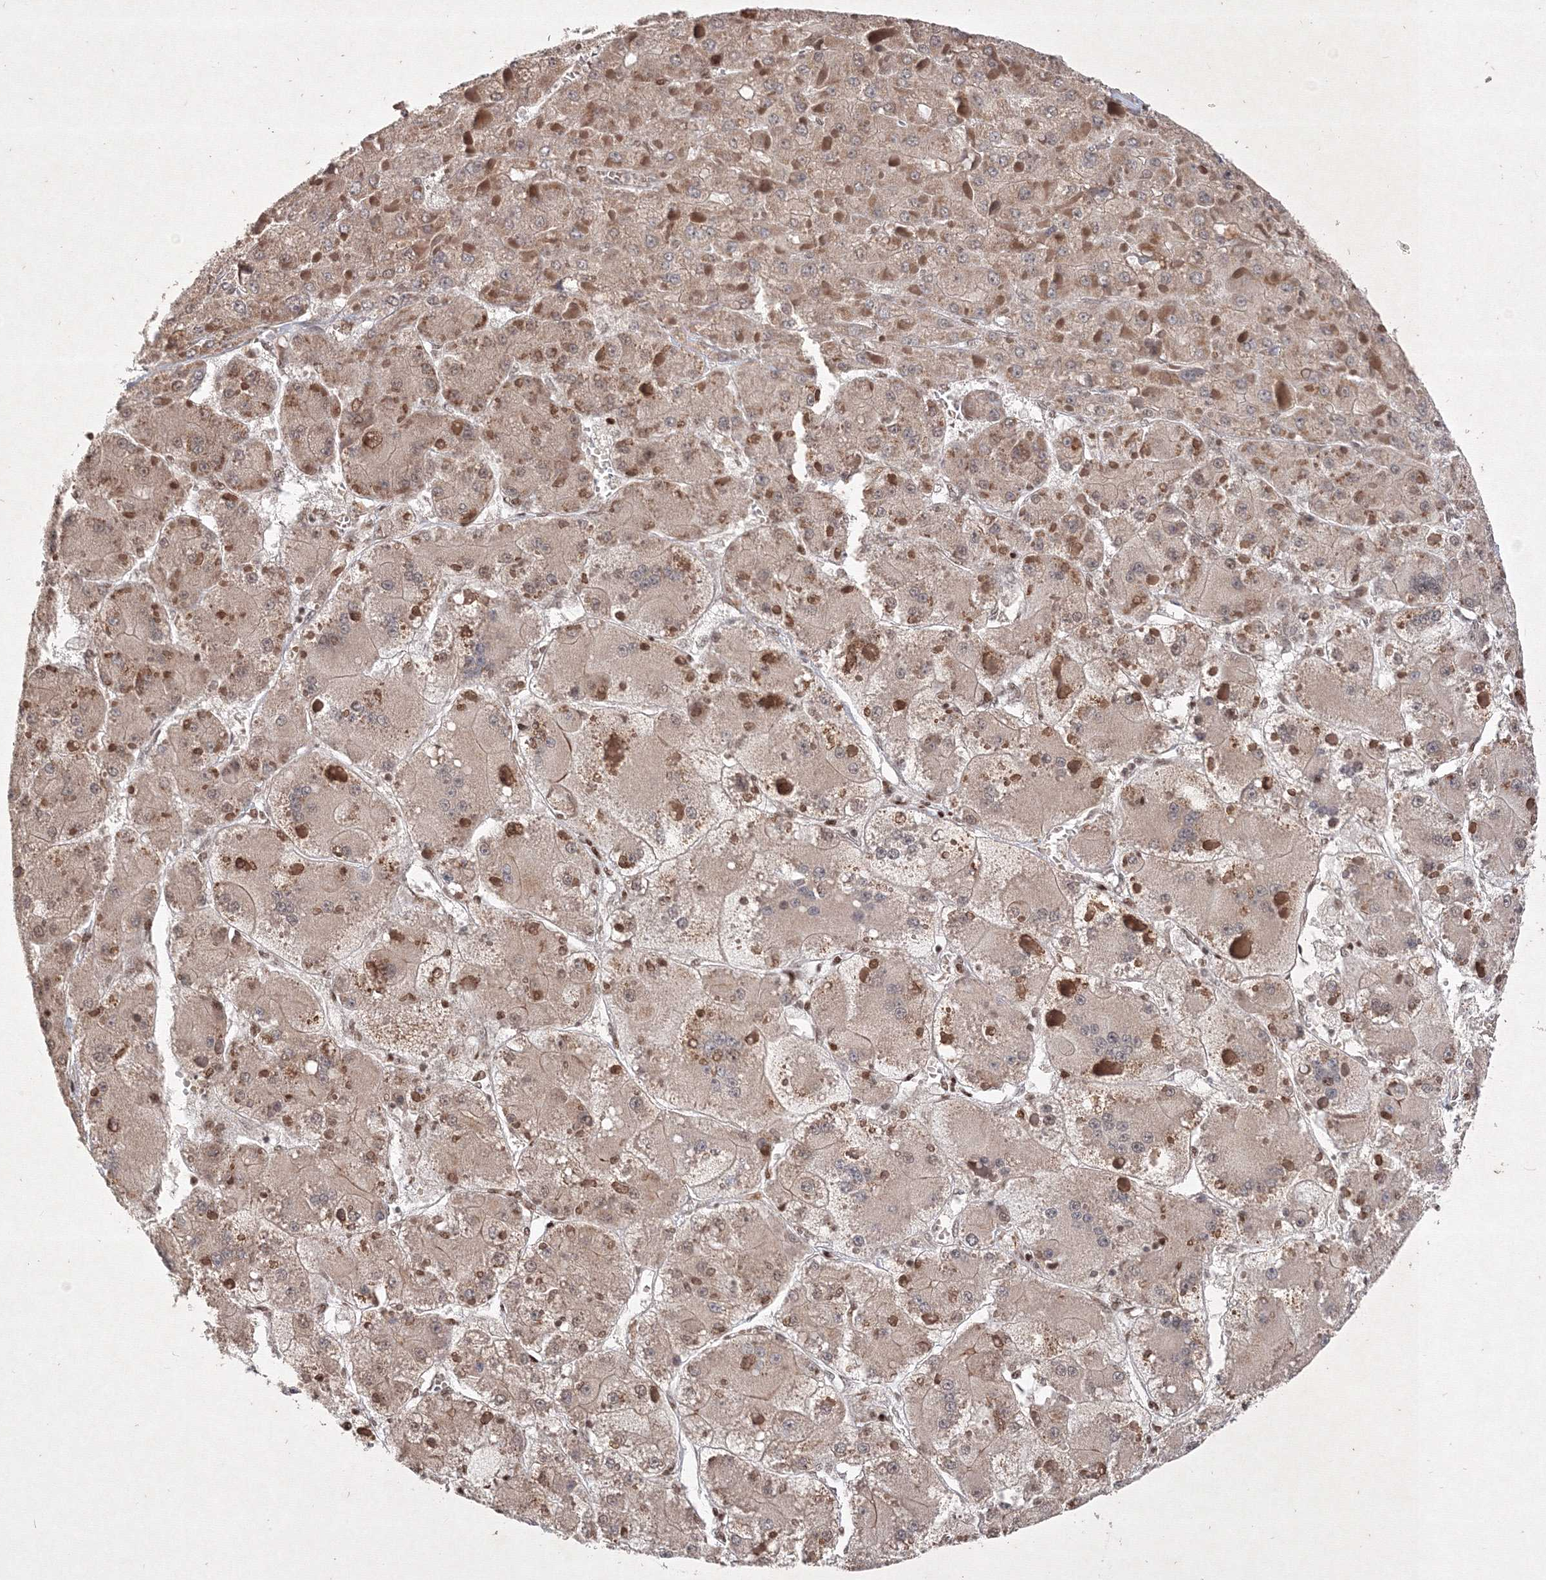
{"staining": {"intensity": "moderate", "quantity": "25%-75%", "location": "cytoplasmic/membranous"}, "tissue": "liver cancer", "cell_type": "Tumor cells", "image_type": "cancer", "snomed": [{"axis": "morphology", "description": "Carcinoma, Hepatocellular, NOS"}, {"axis": "topography", "description": "Liver"}], "caption": "Liver hepatocellular carcinoma tissue shows moderate cytoplasmic/membranous staining in approximately 25%-75% of tumor cells, visualized by immunohistochemistry. (Brightfield microscopy of DAB IHC at high magnification).", "gene": "TAB1", "patient": {"sex": "female", "age": 73}}